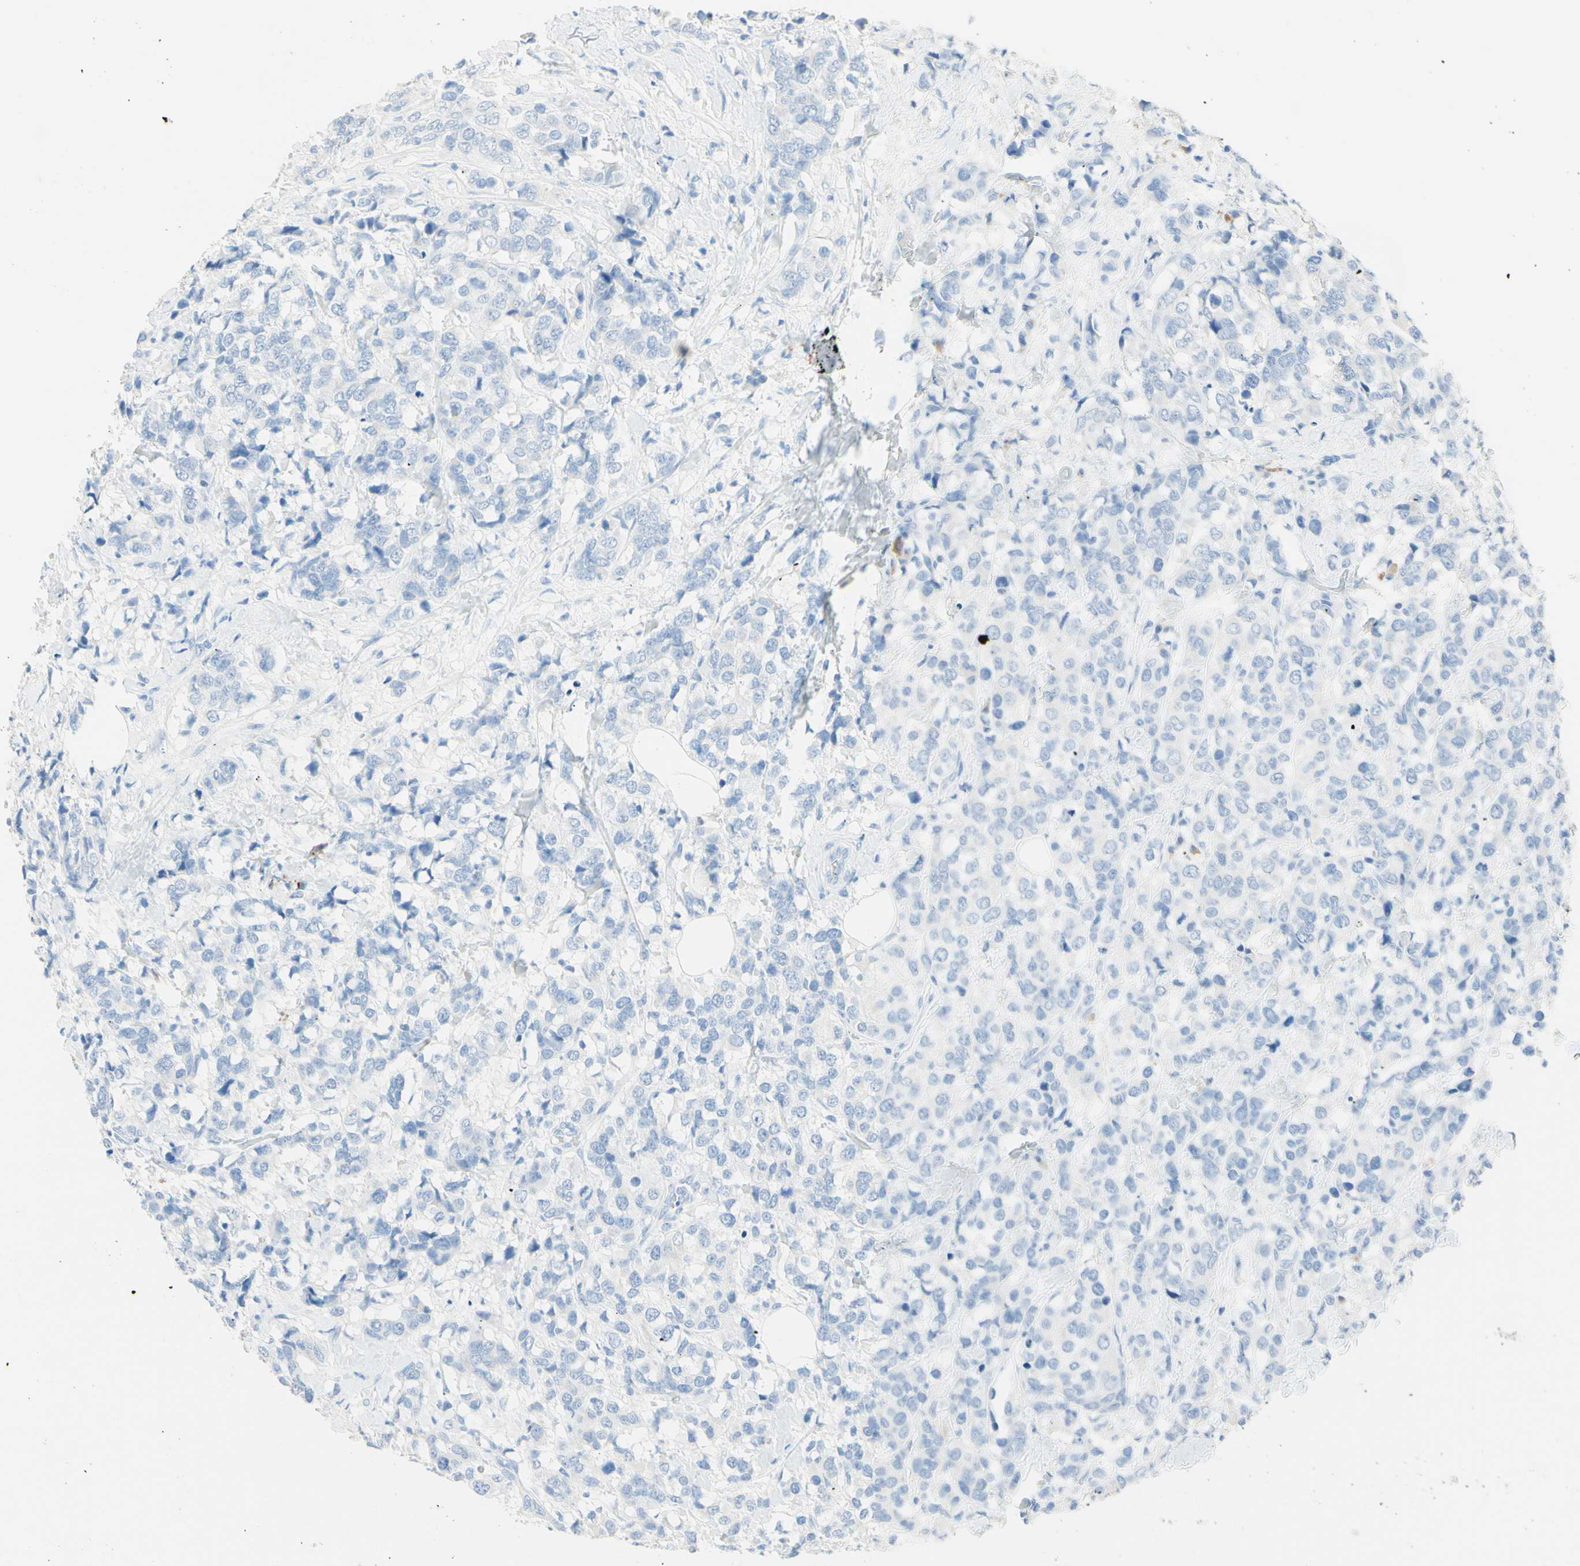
{"staining": {"intensity": "negative", "quantity": "none", "location": "none"}, "tissue": "breast cancer", "cell_type": "Tumor cells", "image_type": "cancer", "snomed": [{"axis": "morphology", "description": "Lobular carcinoma"}, {"axis": "topography", "description": "Breast"}], "caption": "DAB immunohistochemical staining of lobular carcinoma (breast) demonstrates no significant staining in tumor cells.", "gene": "IL6ST", "patient": {"sex": "female", "age": 59}}